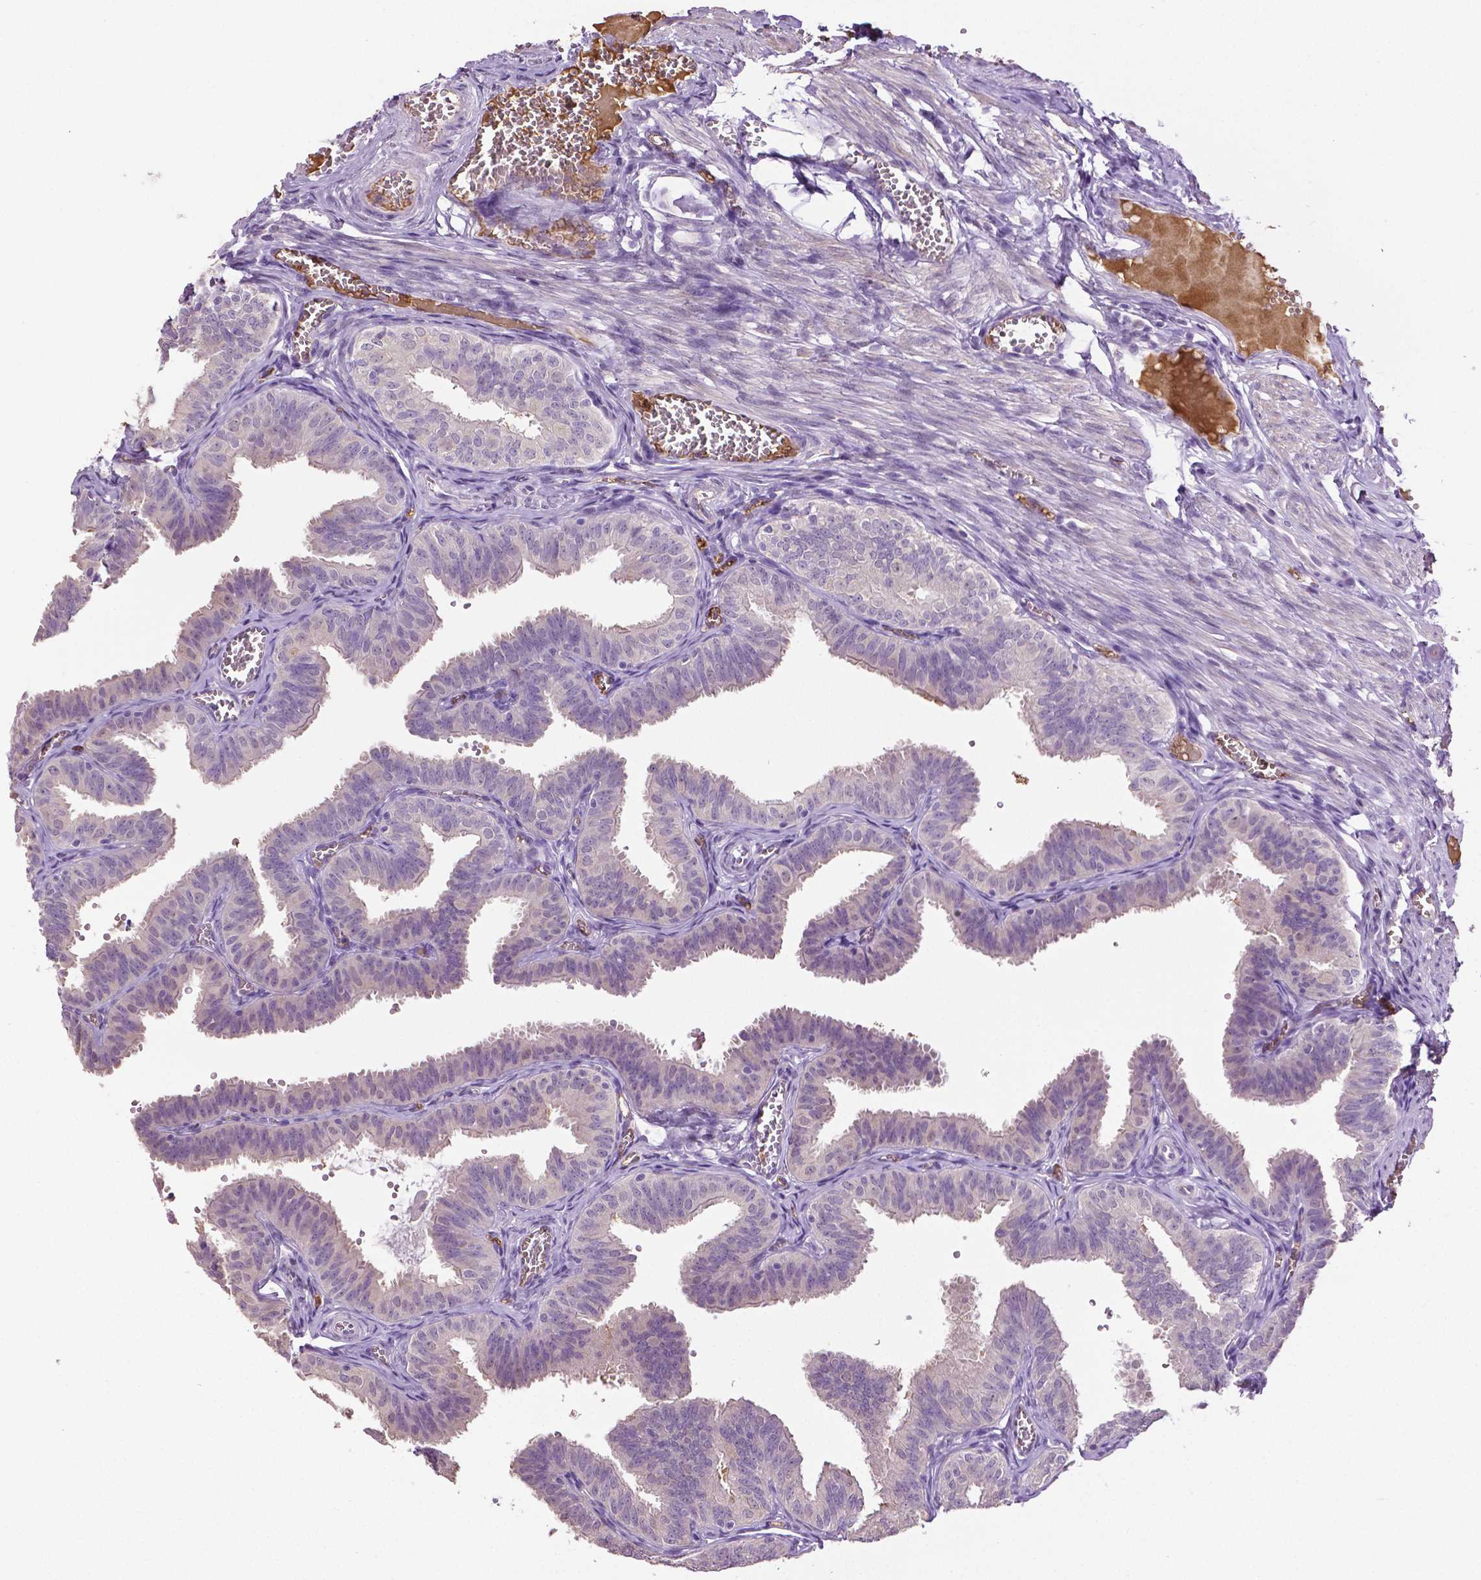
{"staining": {"intensity": "negative", "quantity": "none", "location": "none"}, "tissue": "fallopian tube", "cell_type": "Glandular cells", "image_type": "normal", "snomed": [{"axis": "morphology", "description": "Normal tissue, NOS"}, {"axis": "topography", "description": "Fallopian tube"}], "caption": "Immunohistochemistry (IHC) image of unremarkable fallopian tube stained for a protein (brown), which displays no staining in glandular cells.", "gene": "PTPN5", "patient": {"sex": "female", "age": 25}}